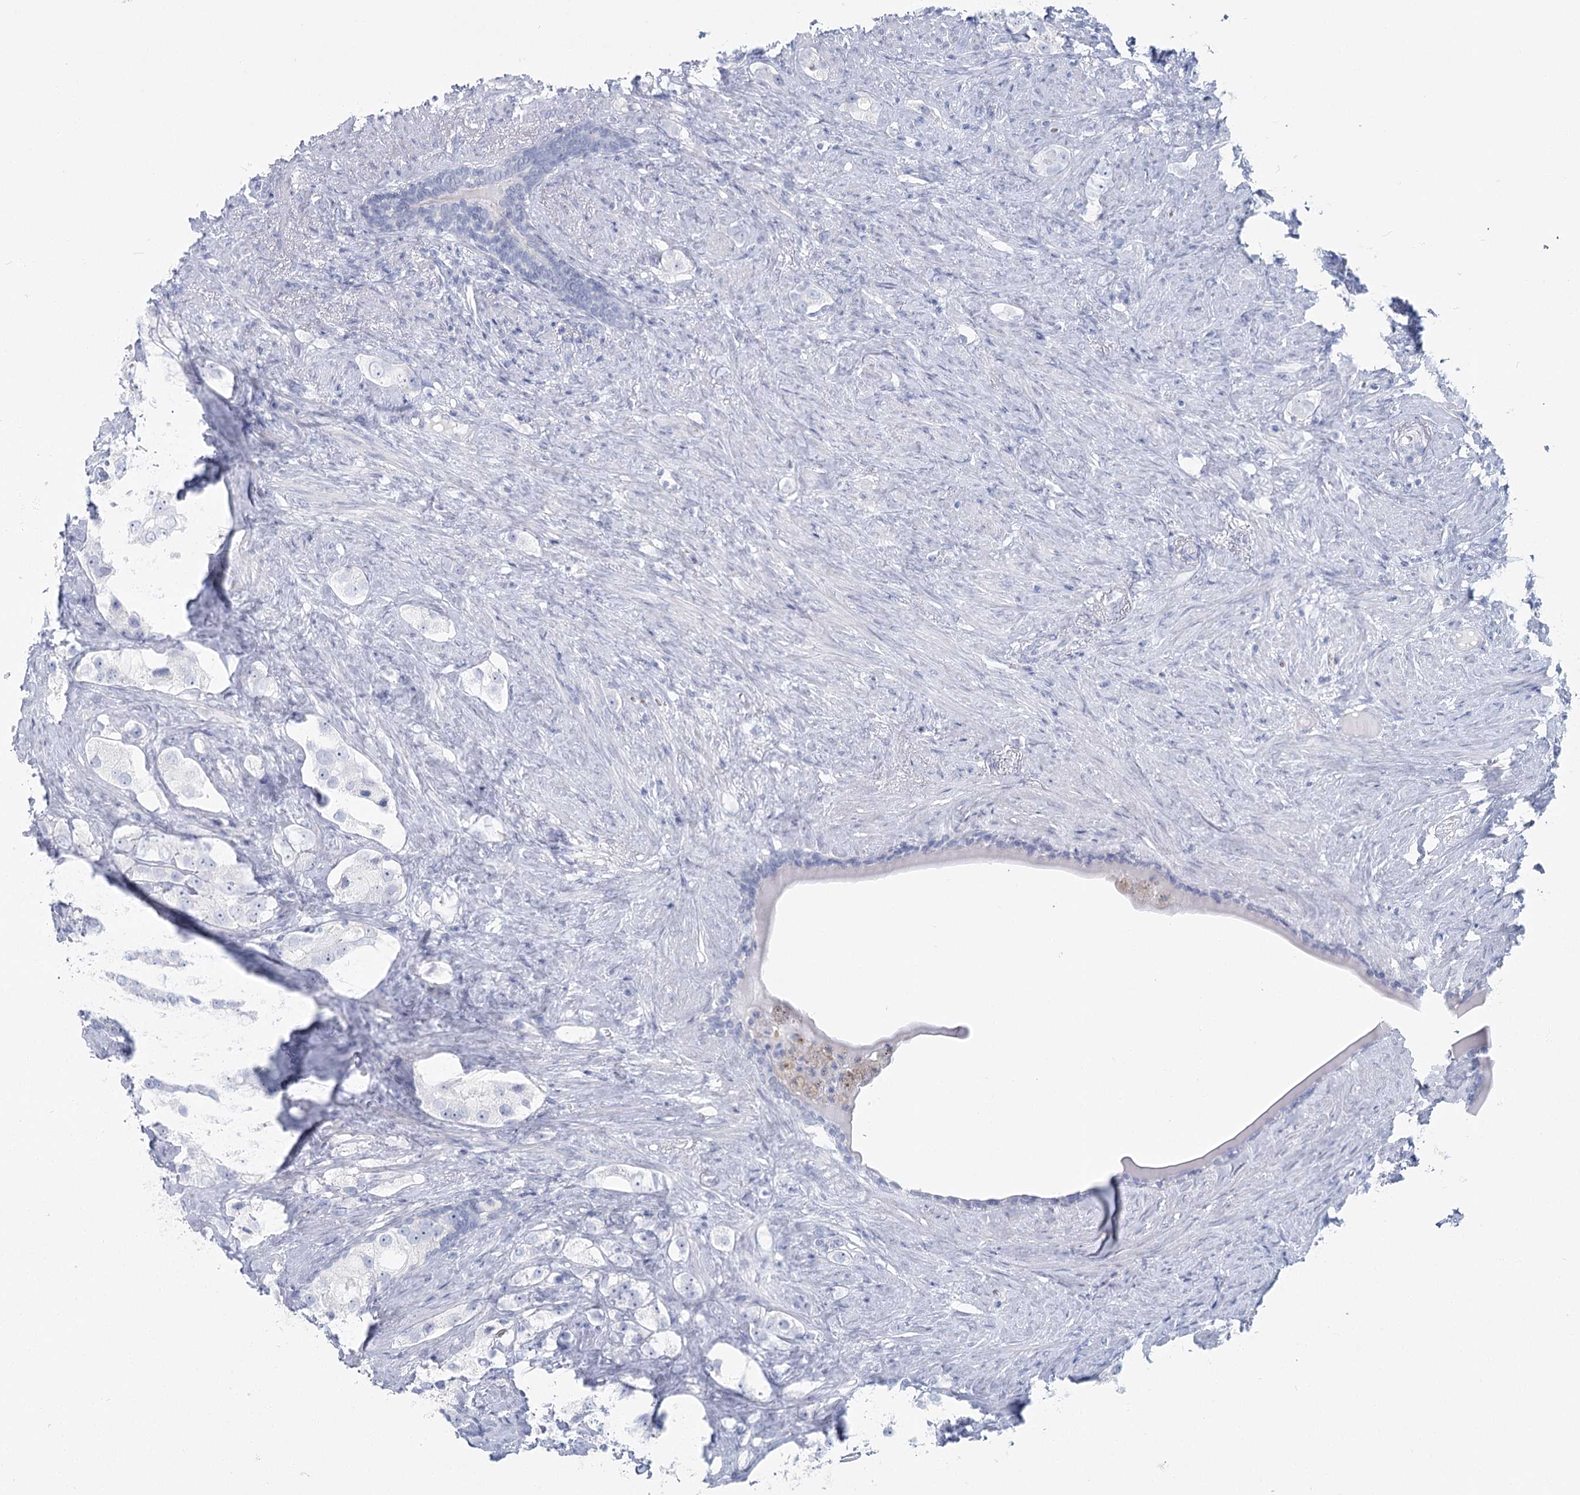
{"staining": {"intensity": "negative", "quantity": "none", "location": "none"}, "tissue": "prostate cancer", "cell_type": "Tumor cells", "image_type": "cancer", "snomed": [{"axis": "morphology", "description": "Adenocarcinoma, High grade"}, {"axis": "topography", "description": "Prostate"}], "caption": "A micrograph of human prostate cancer is negative for staining in tumor cells.", "gene": "IFIT5", "patient": {"sex": "male", "age": 63}}